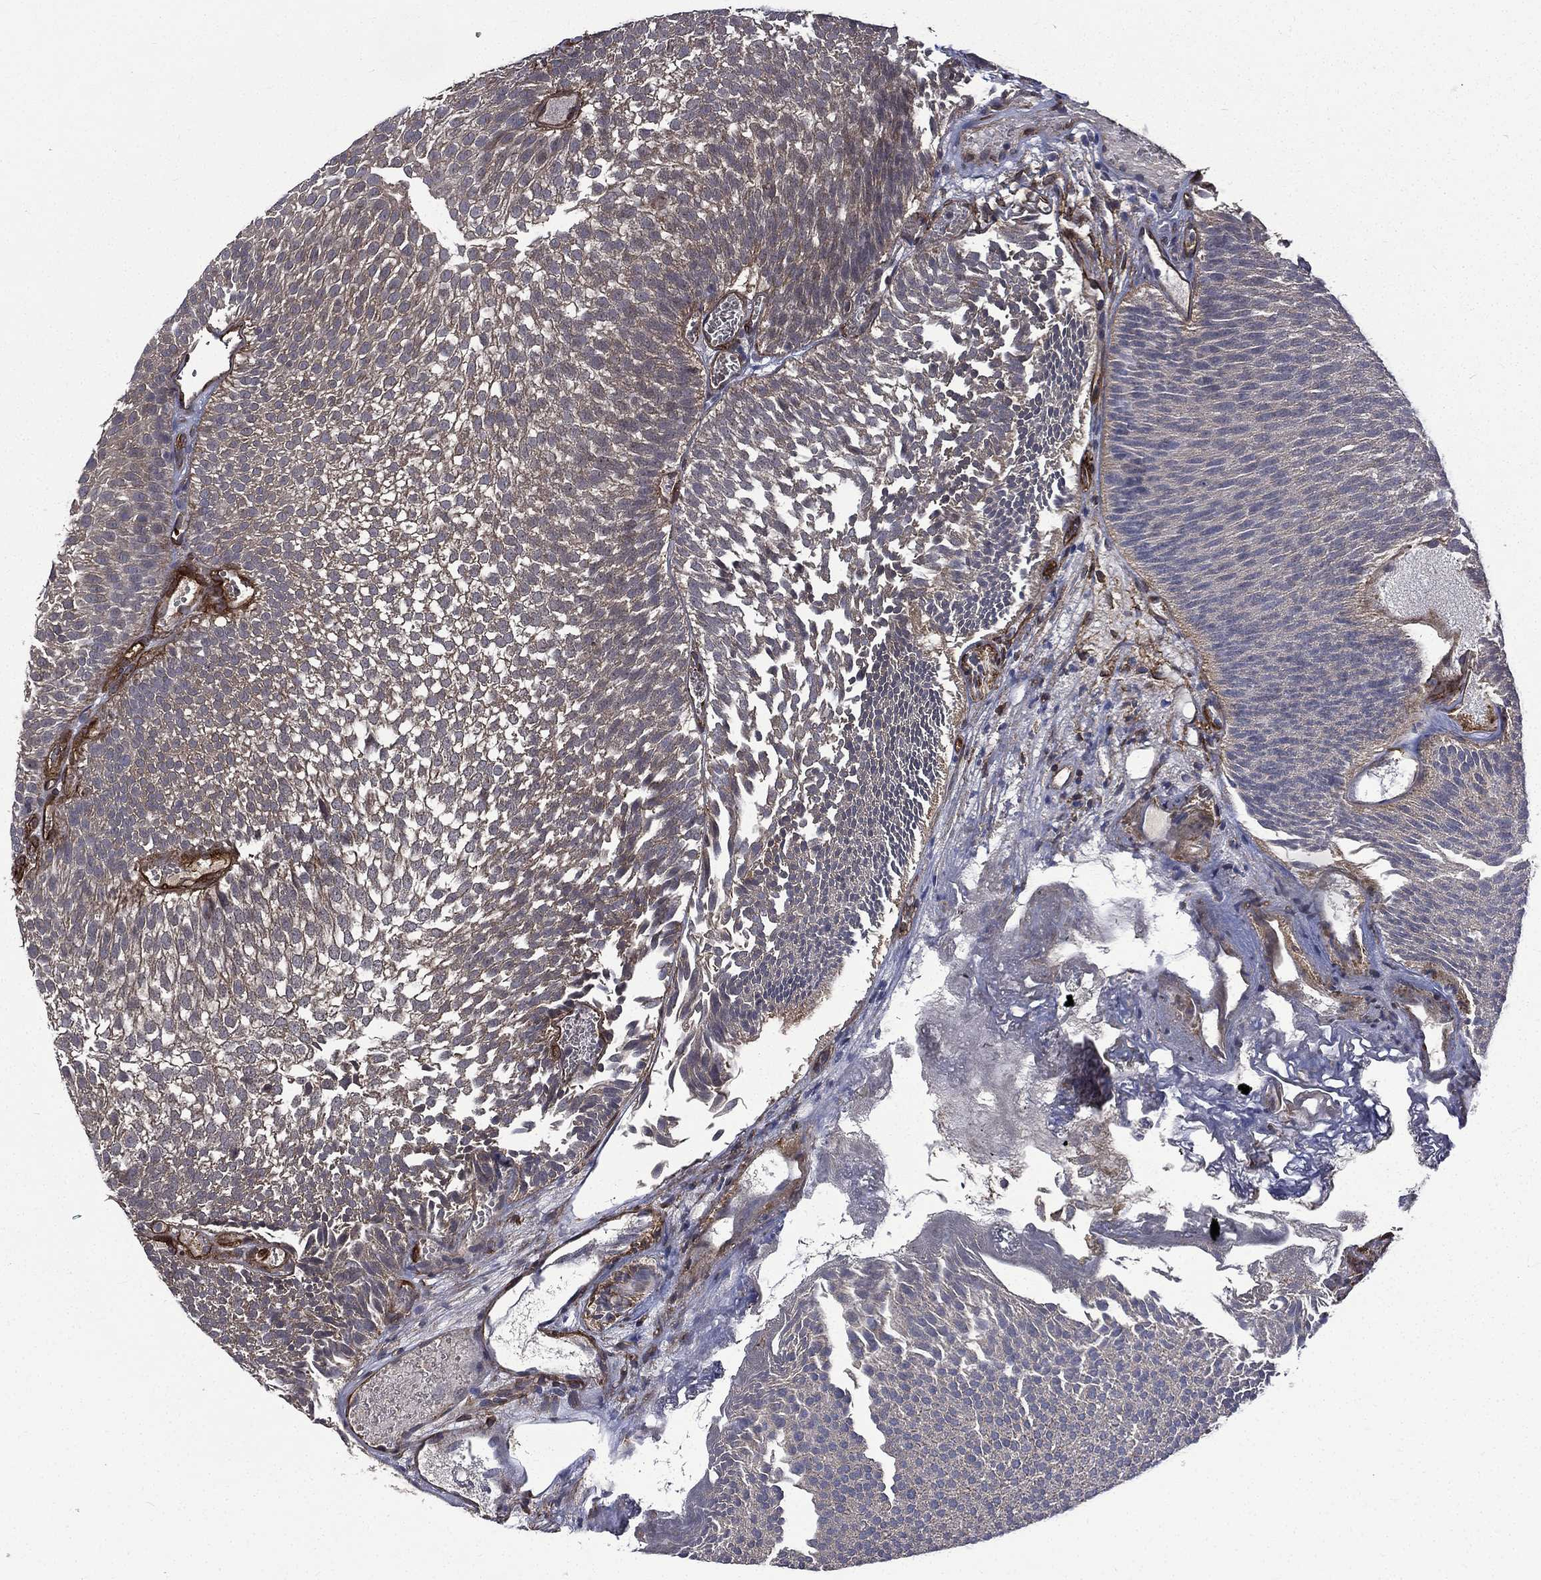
{"staining": {"intensity": "weak", "quantity": "<25%", "location": "cytoplasmic/membranous"}, "tissue": "urothelial cancer", "cell_type": "Tumor cells", "image_type": "cancer", "snomed": [{"axis": "morphology", "description": "Urothelial carcinoma, Low grade"}, {"axis": "topography", "description": "Urinary bladder"}], "caption": "A photomicrograph of human urothelial carcinoma (low-grade) is negative for staining in tumor cells. Brightfield microscopy of immunohistochemistry (IHC) stained with DAB (3,3'-diaminobenzidine) (brown) and hematoxylin (blue), captured at high magnification.", "gene": "PPFIBP1", "patient": {"sex": "male", "age": 52}}